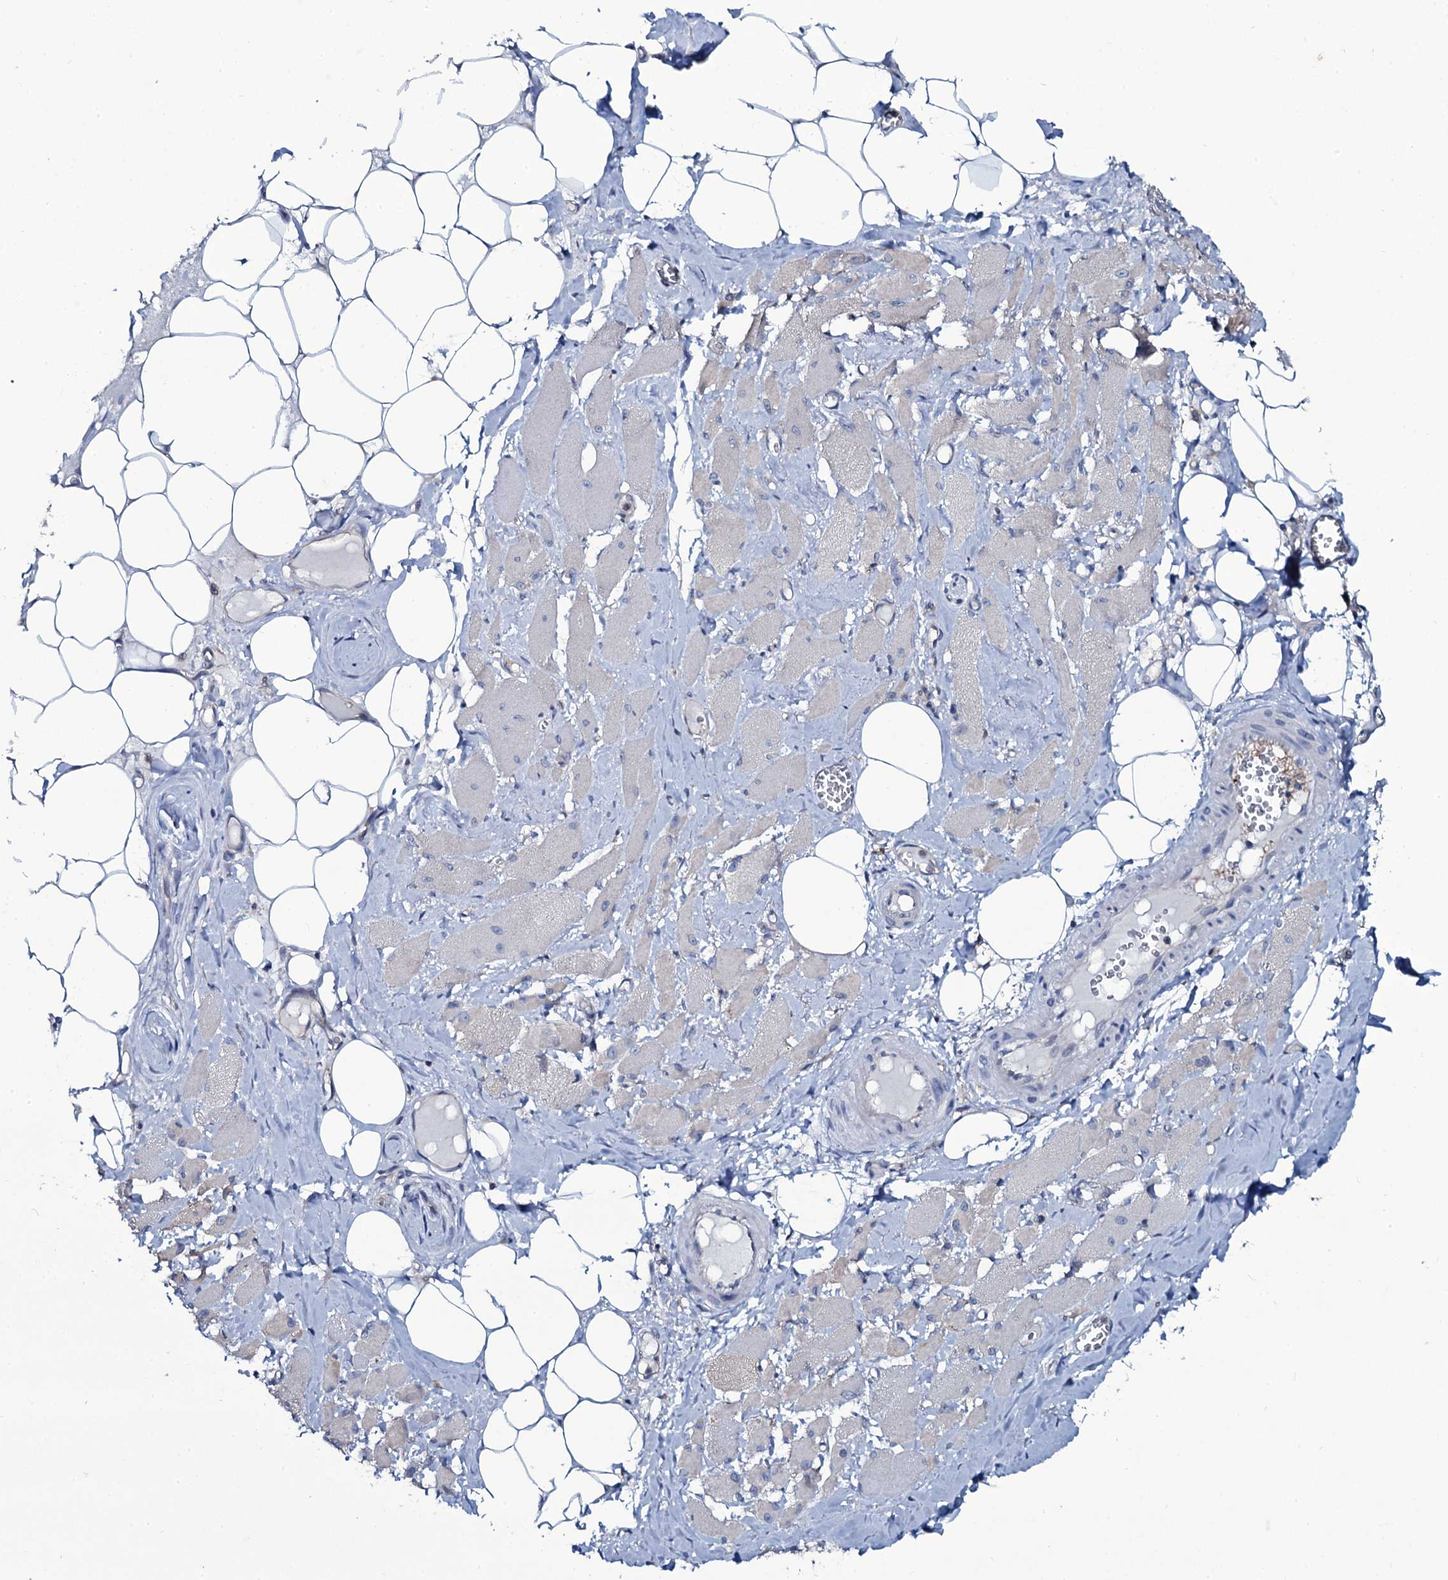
{"staining": {"intensity": "negative", "quantity": "none", "location": "none"}, "tissue": "skeletal muscle", "cell_type": "Myocytes", "image_type": "normal", "snomed": [{"axis": "morphology", "description": "Normal tissue, NOS"}, {"axis": "morphology", "description": "Basal cell carcinoma"}, {"axis": "topography", "description": "Skeletal muscle"}], "caption": "This is a image of IHC staining of benign skeletal muscle, which shows no positivity in myocytes.", "gene": "SNAP23", "patient": {"sex": "female", "age": 64}}